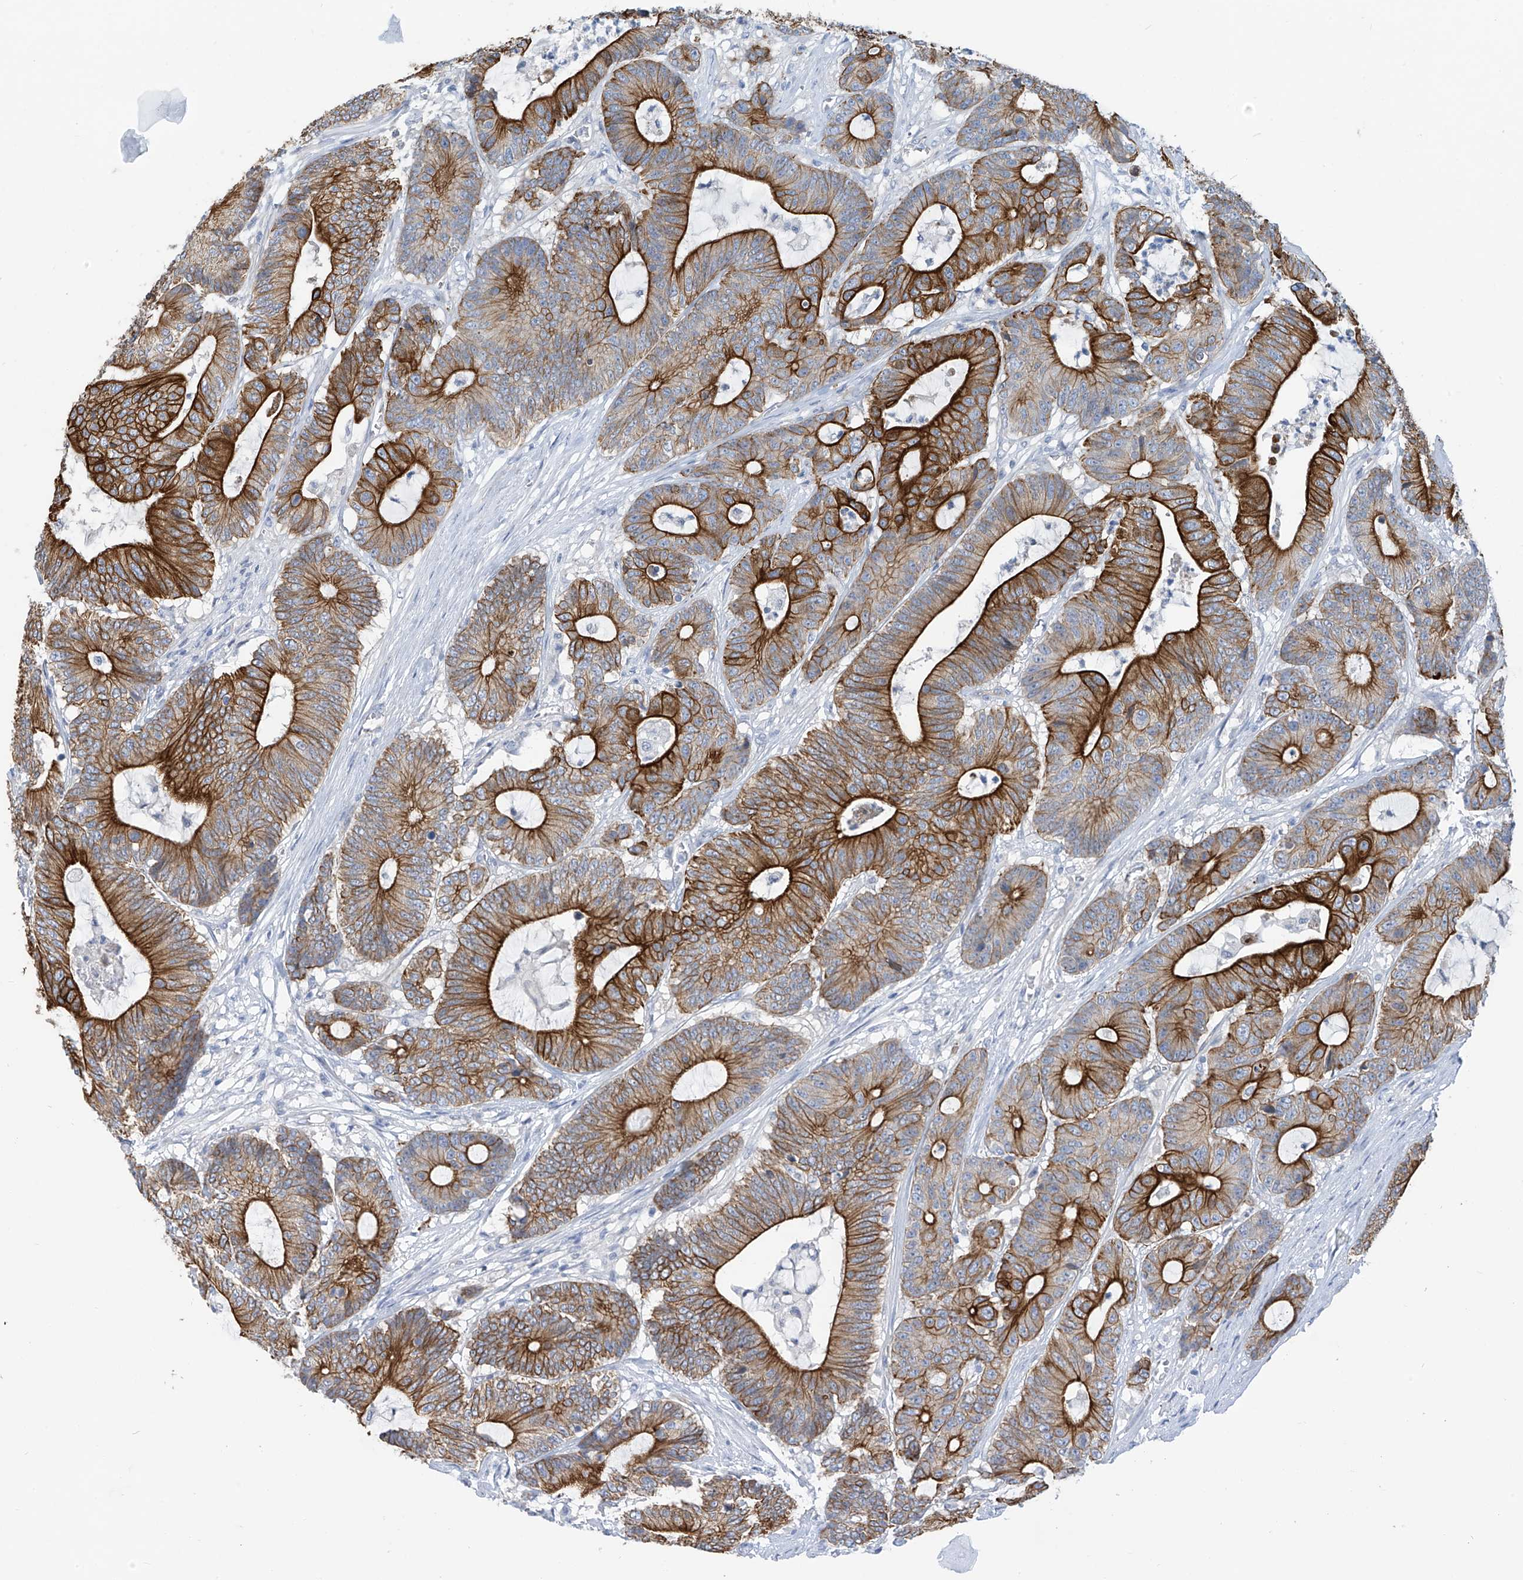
{"staining": {"intensity": "strong", "quantity": ">75%", "location": "cytoplasmic/membranous"}, "tissue": "colorectal cancer", "cell_type": "Tumor cells", "image_type": "cancer", "snomed": [{"axis": "morphology", "description": "Adenocarcinoma, NOS"}, {"axis": "topography", "description": "Colon"}], "caption": "Immunohistochemical staining of human colorectal cancer shows high levels of strong cytoplasmic/membranous expression in approximately >75% of tumor cells.", "gene": "PIK3C2B", "patient": {"sex": "female", "age": 84}}